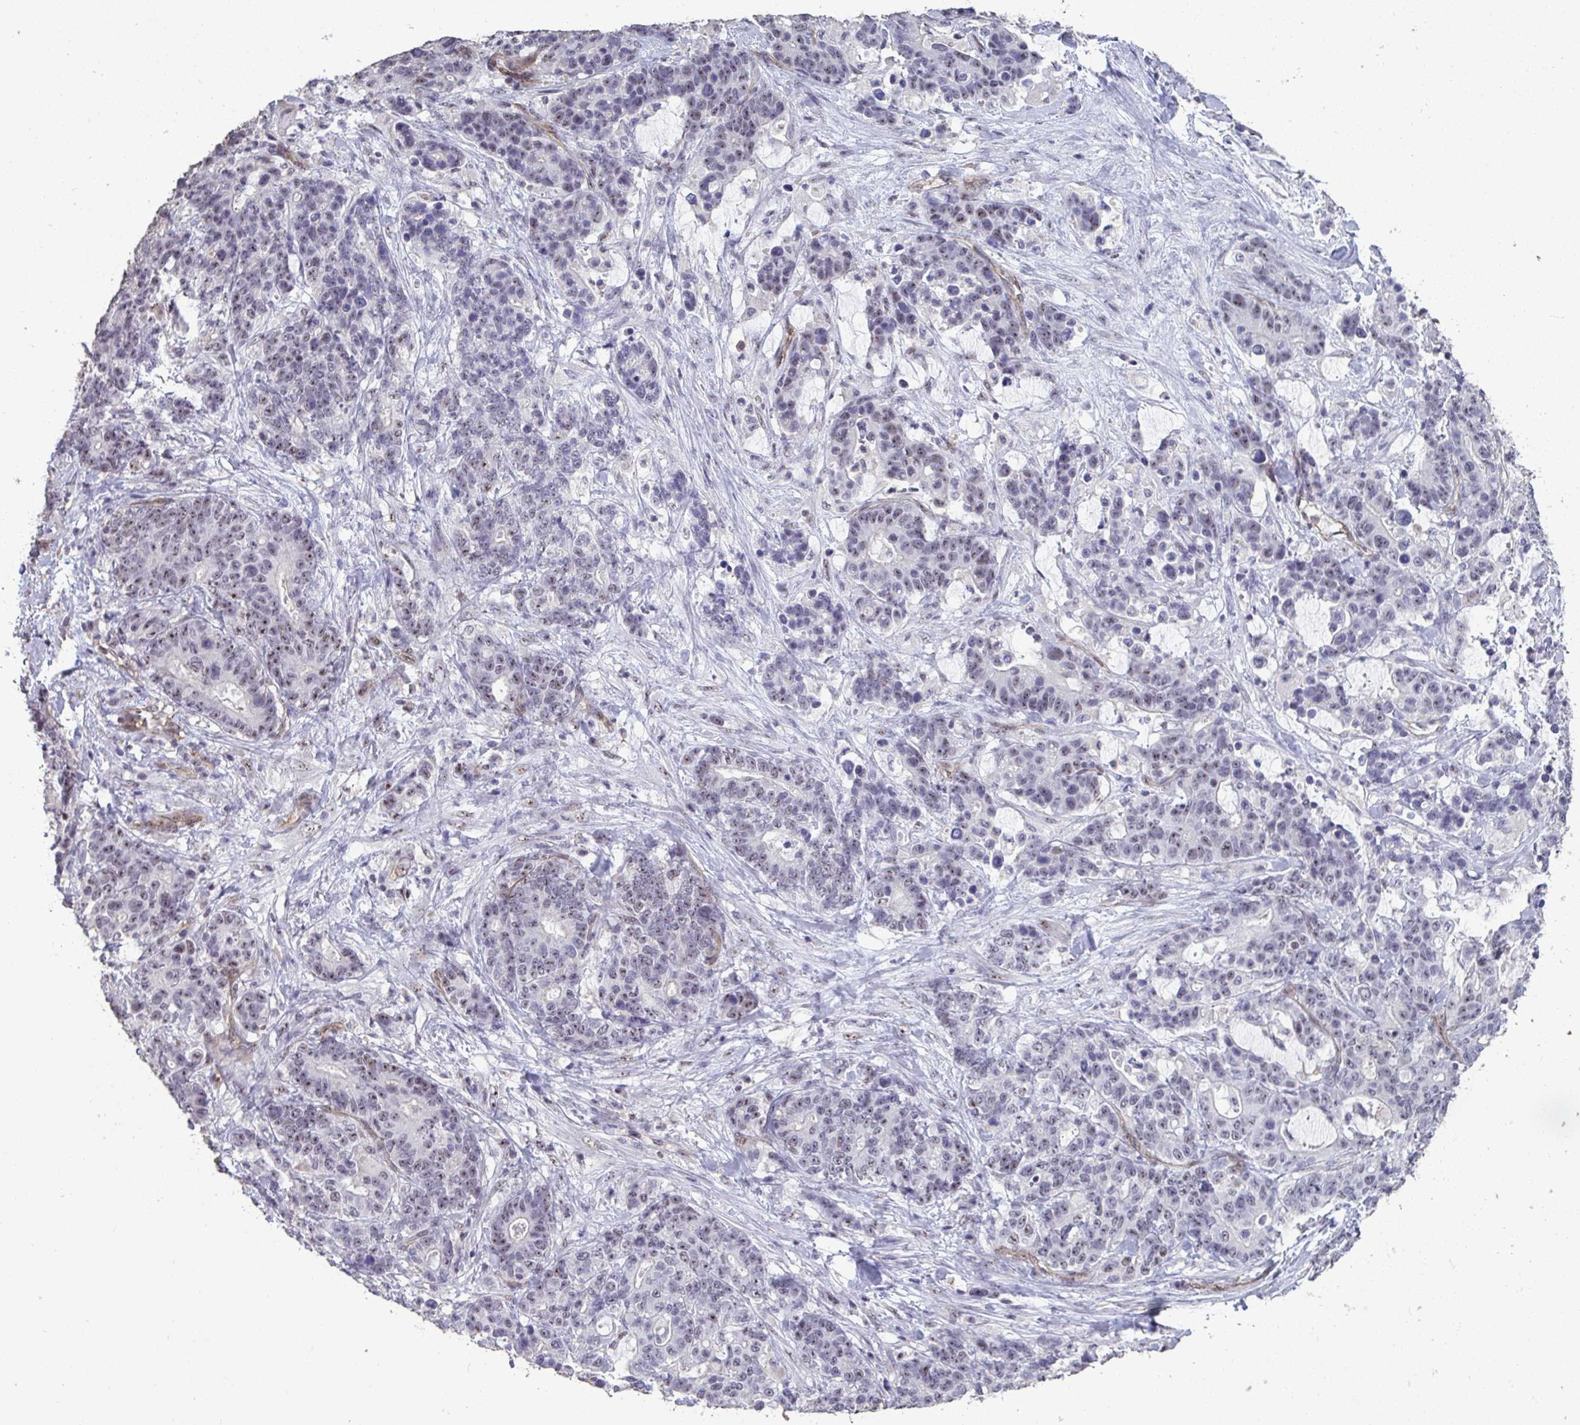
{"staining": {"intensity": "weak", "quantity": "25%-75%", "location": "nuclear"}, "tissue": "stomach cancer", "cell_type": "Tumor cells", "image_type": "cancer", "snomed": [{"axis": "morphology", "description": "Normal tissue, NOS"}, {"axis": "morphology", "description": "Adenocarcinoma, NOS"}, {"axis": "topography", "description": "Stomach"}], "caption": "IHC (DAB (3,3'-diaminobenzidine)) staining of stomach cancer displays weak nuclear protein positivity in approximately 25%-75% of tumor cells. (Stains: DAB in brown, nuclei in blue, Microscopy: brightfield microscopy at high magnification).", "gene": "SENP3", "patient": {"sex": "female", "age": 64}}